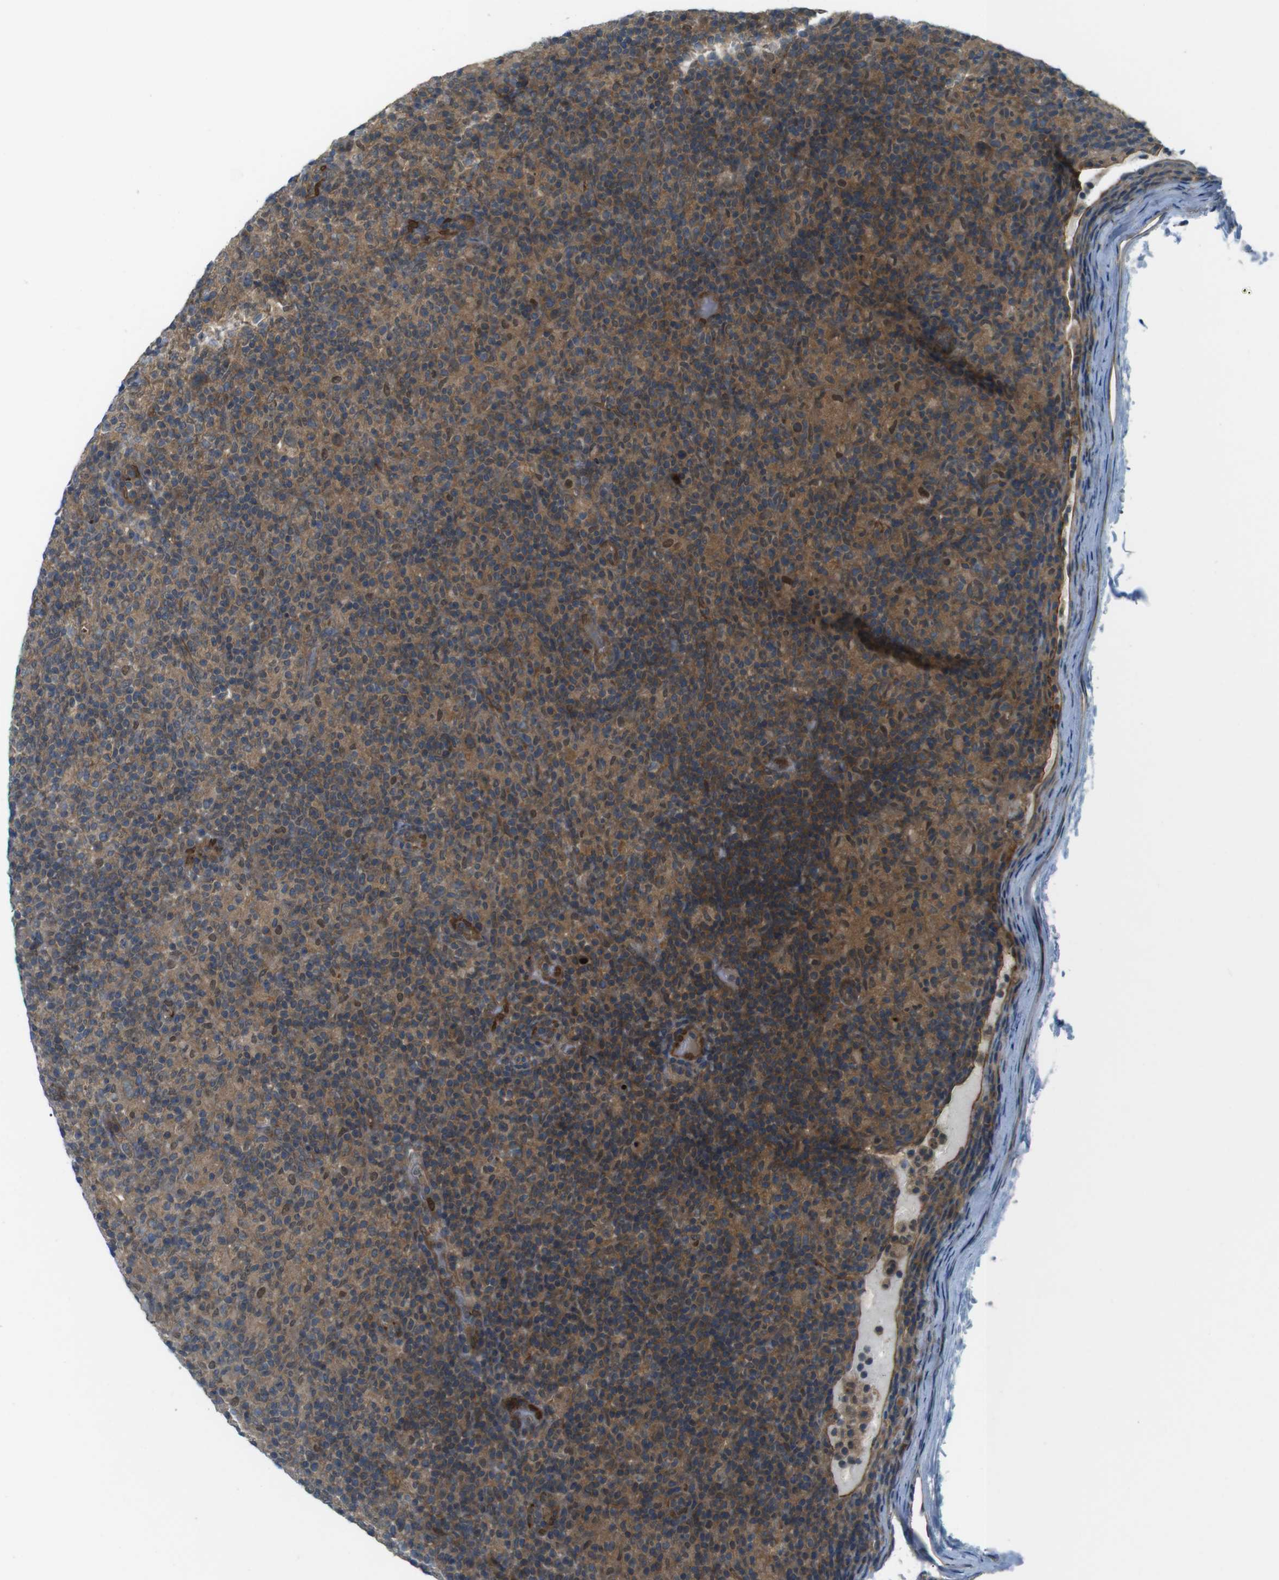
{"staining": {"intensity": "weak", "quantity": ">75%", "location": "cytoplasmic/membranous"}, "tissue": "lymphoma", "cell_type": "Tumor cells", "image_type": "cancer", "snomed": [{"axis": "morphology", "description": "Hodgkin's disease, NOS"}, {"axis": "topography", "description": "Lymph node"}], "caption": "Immunohistochemistry (IHC) micrograph of neoplastic tissue: human lymphoma stained using immunohistochemistry (IHC) displays low levels of weak protein expression localized specifically in the cytoplasmic/membranous of tumor cells, appearing as a cytoplasmic/membranous brown color.", "gene": "TSC1", "patient": {"sex": "male", "age": 70}}